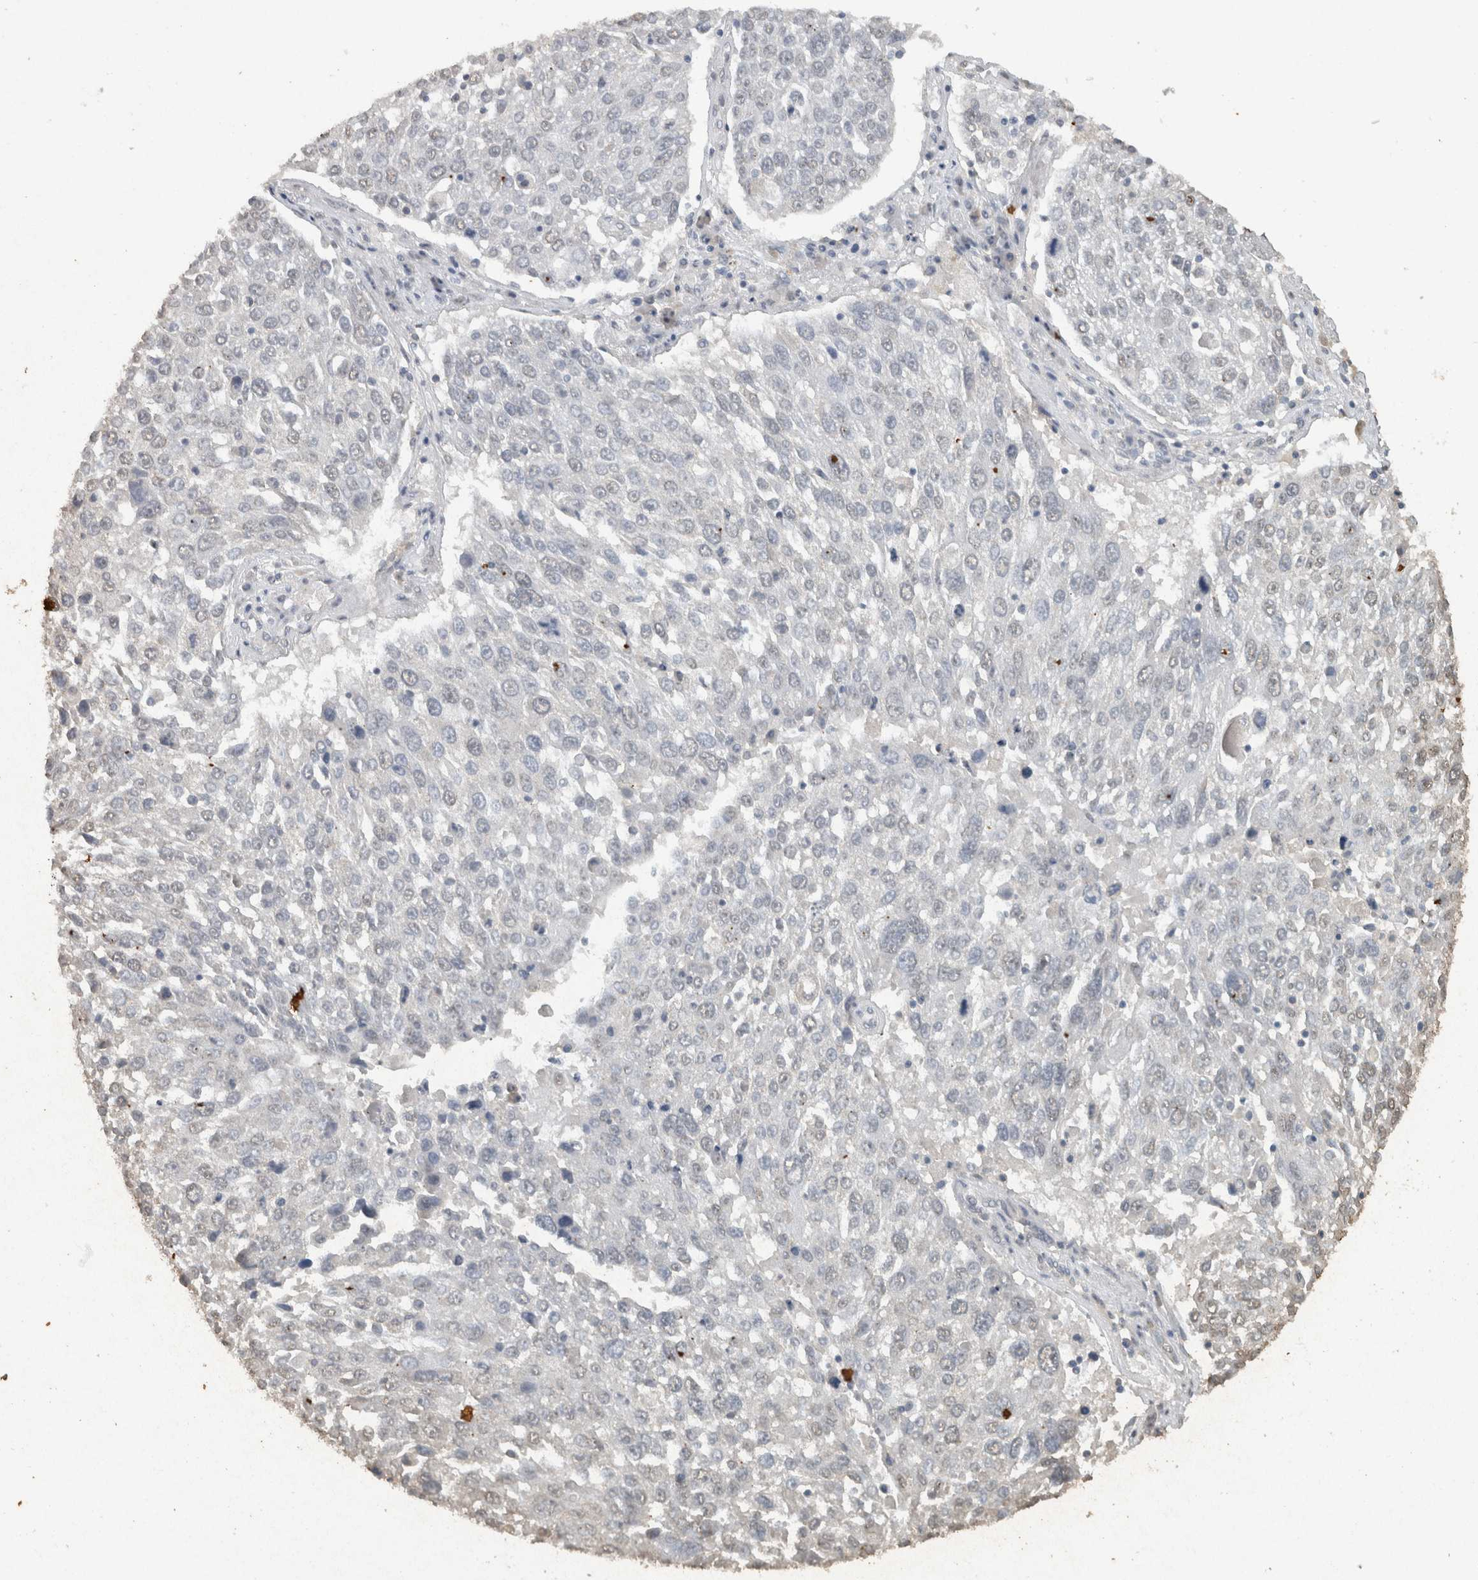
{"staining": {"intensity": "negative", "quantity": "none", "location": "none"}, "tissue": "lung cancer", "cell_type": "Tumor cells", "image_type": "cancer", "snomed": [{"axis": "morphology", "description": "Squamous cell carcinoma, NOS"}, {"axis": "topography", "description": "Lung"}], "caption": "DAB (3,3'-diaminobenzidine) immunohistochemical staining of human squamous cell carcinoma (lung) shows no significant positivity in tumor cells.", "gene": "HAND2", "patient": {"sex": "male", "age": 65}}